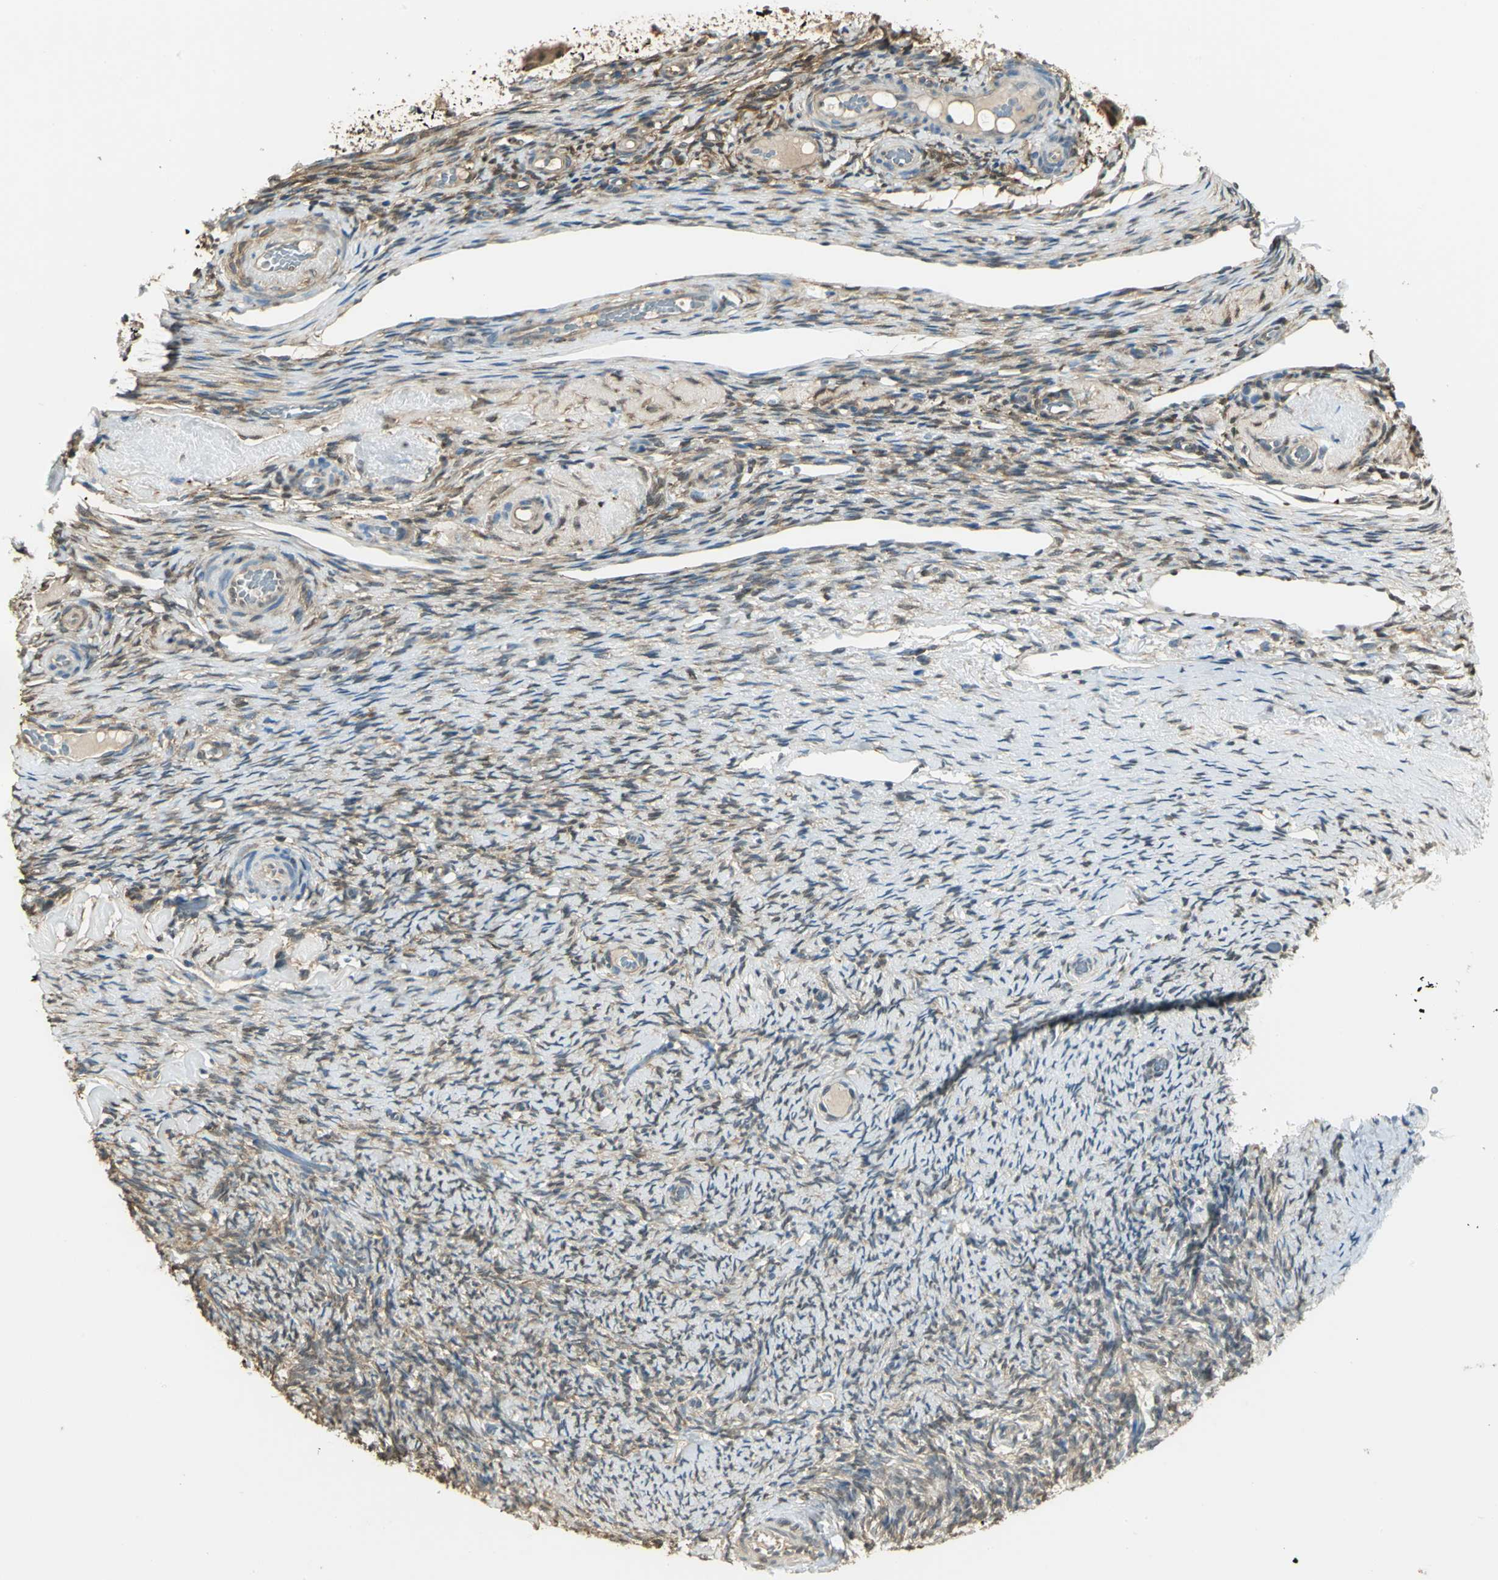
{"staining": {"intensity": "weak", "quantity": "25%-75%", "location": "cytoplasmic/membranous"}, "tissue": "ovary", "cell_type": "Ovarian stroma cells", "image_type": "normal", "snomed": [{"axis": "morphology", "description": "Normal tissue, NOS"}, {"axis": "topography", "description": "Ovary"}], "caption": "An immunohistochemistry histopathology image of unremarkable tissue is shown. Protein staining in brown shows weak cytoplasmic/membranous positivity in ovary within ovarian stroma cells.", "gene": "PARK7", "patient": {"sex": "female", "age": 60}}